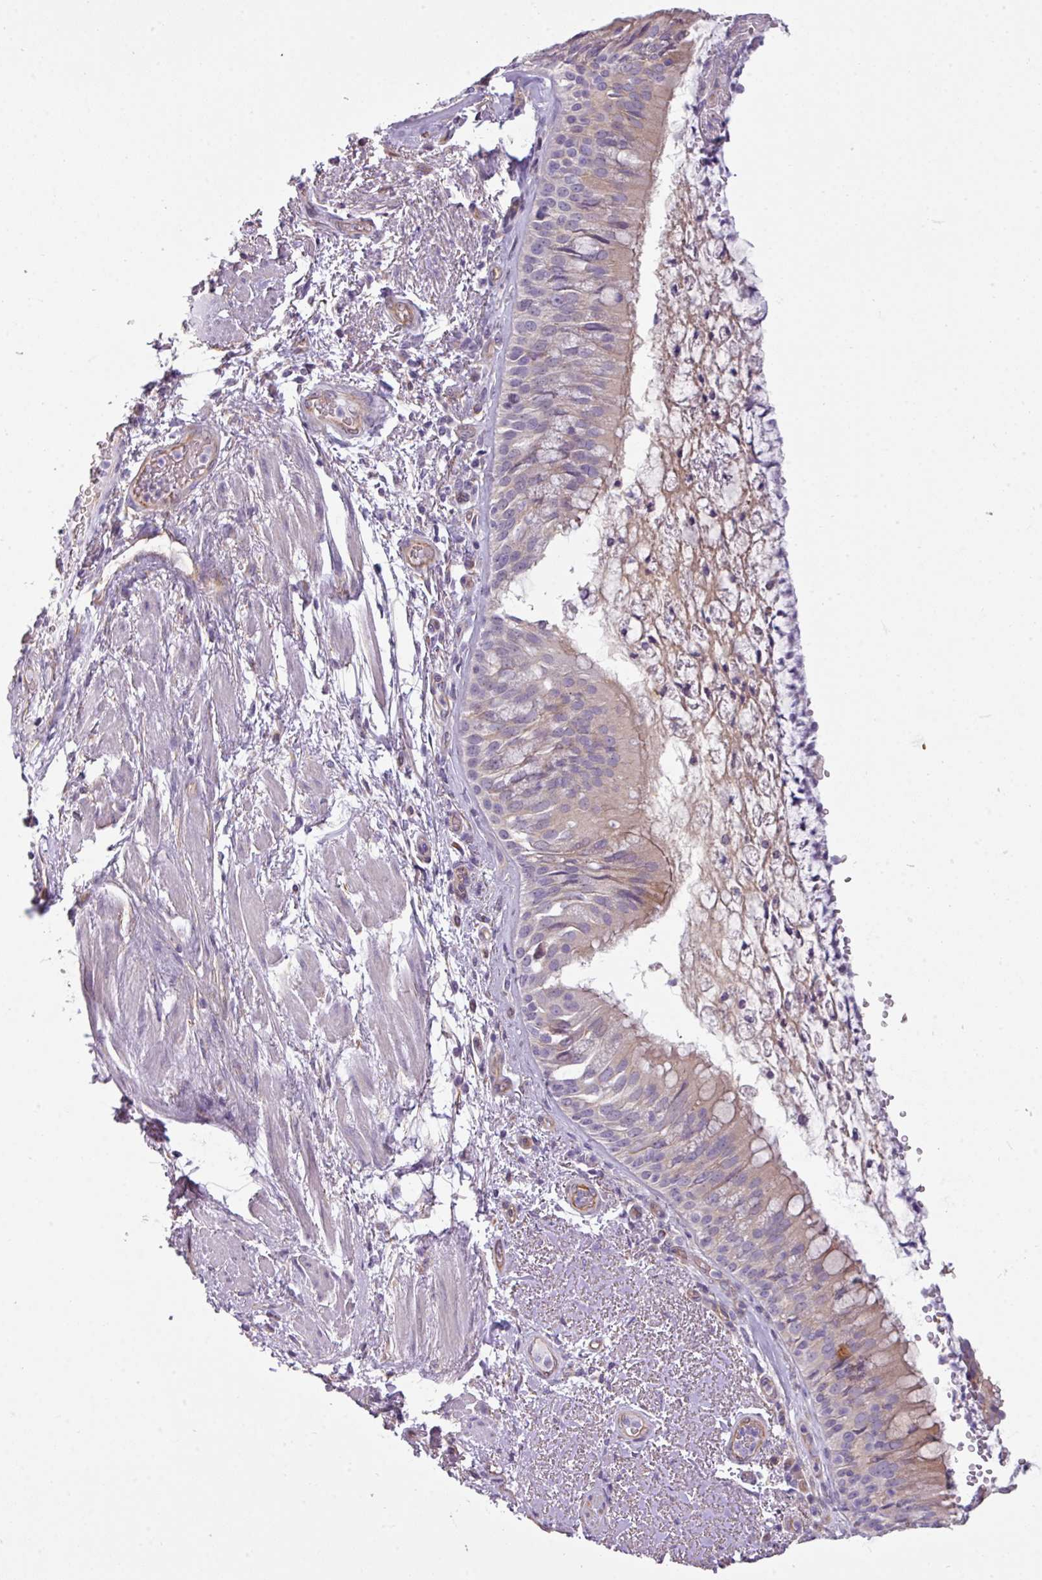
{"staining": {"intensity": "moderate", "quantity": "<25%", "location": "cytoplasmic/membranous"}, "tissue": "bronchus", "cell_type": "Respiratory epithelial cells", "image_type": "normal", "snomed": [{"axis": "morphology", "description": "Normal tissue, NOS"}, {"axis": "topography", "description": "Cartilage tissue"}, {"axis": "topography", "description": "Bronchus"}], "caption": "Immunohistochemistry micrograph of unremarkable bronchus: human bronchus stained using immunohistochemistry (IHC) shows low levels of moderate protein expression localized specifically in the cytoplasmic/membranous of respiratory epithelial cells, appearing as a cytoplasmic/membranous brown color.", "gene": "BUD23", "patient": {"sex": "male", "age": 63}}